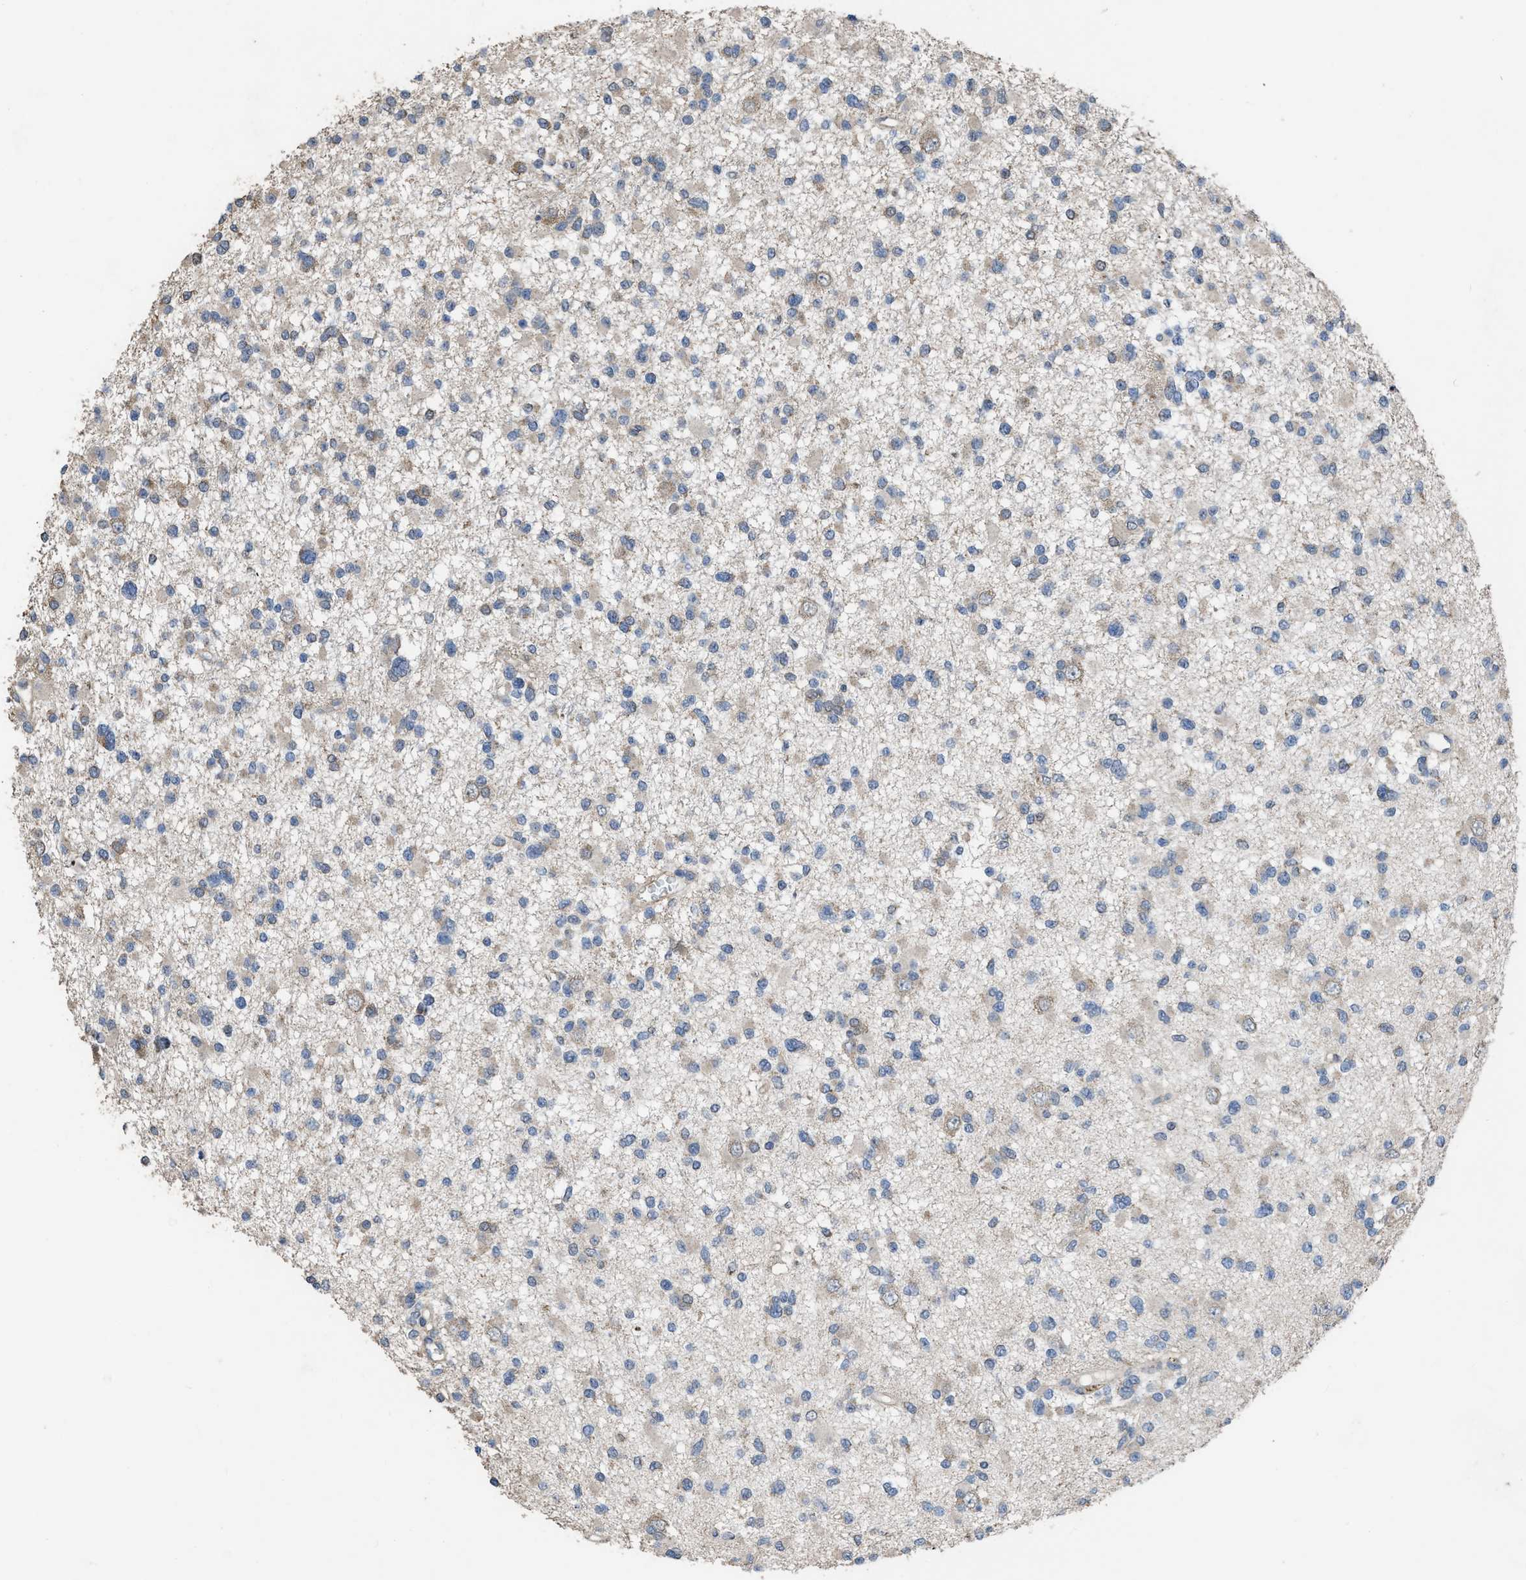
{"staining": {"intensity": "weak", "quantity": ">75%", "location": "cytoplasmic/membranous"}, "tissue": "glioma", "cell_type": "Tumor cells", "image_type": "cancer", "snomed": [{"axis": "morphology", "description": "Glioma, malignant, Low grade"}, {"axis": "topography", "description": "Brain"}], "caption": "Glioma stained with a protein marker exhibits weak staining in tumor cells.", "gene": "ARL6", "patient": {"sex": "female", "age": 22}}